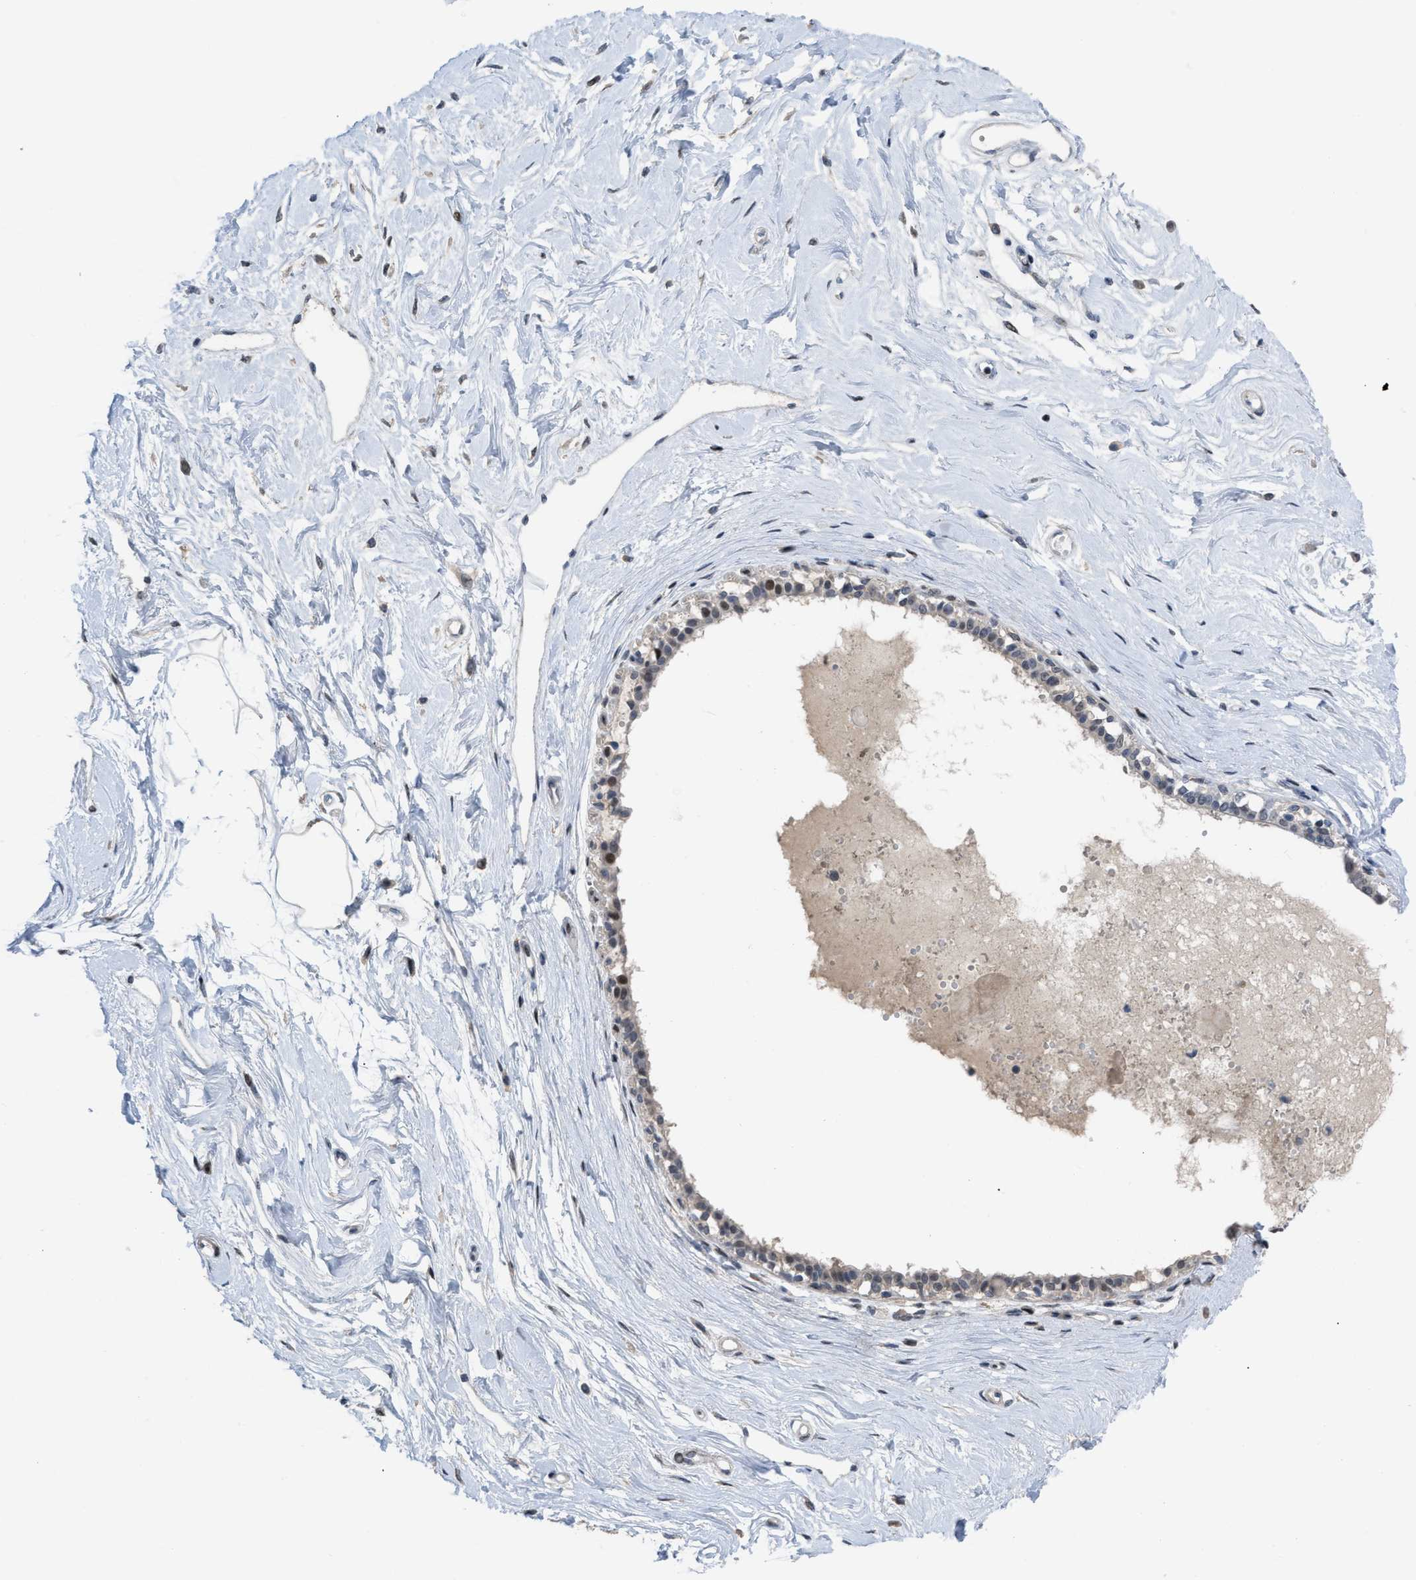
{"staining": {"intensity": "negative", "quantity": "none", "location": "none"}, "tissue": "breast", "cell_type": "Adipocytes", "image_type": "normal", "snomed": [{"axis": "morphology", "description": "Normal tissue, NOS"}, {"axis": "topography", "description": "Breast"}], "caption": "A photomicrograph of breast stained for a protein displays no brown staining in adipocytes. Brightfield microscopy of immunohistochemistry (IHC) stained with DAB (brown) and hematoxylin (blue), captured at high magnification.", "gene": "SETDB1", "patient": {"sex": "female", "age": 45}}